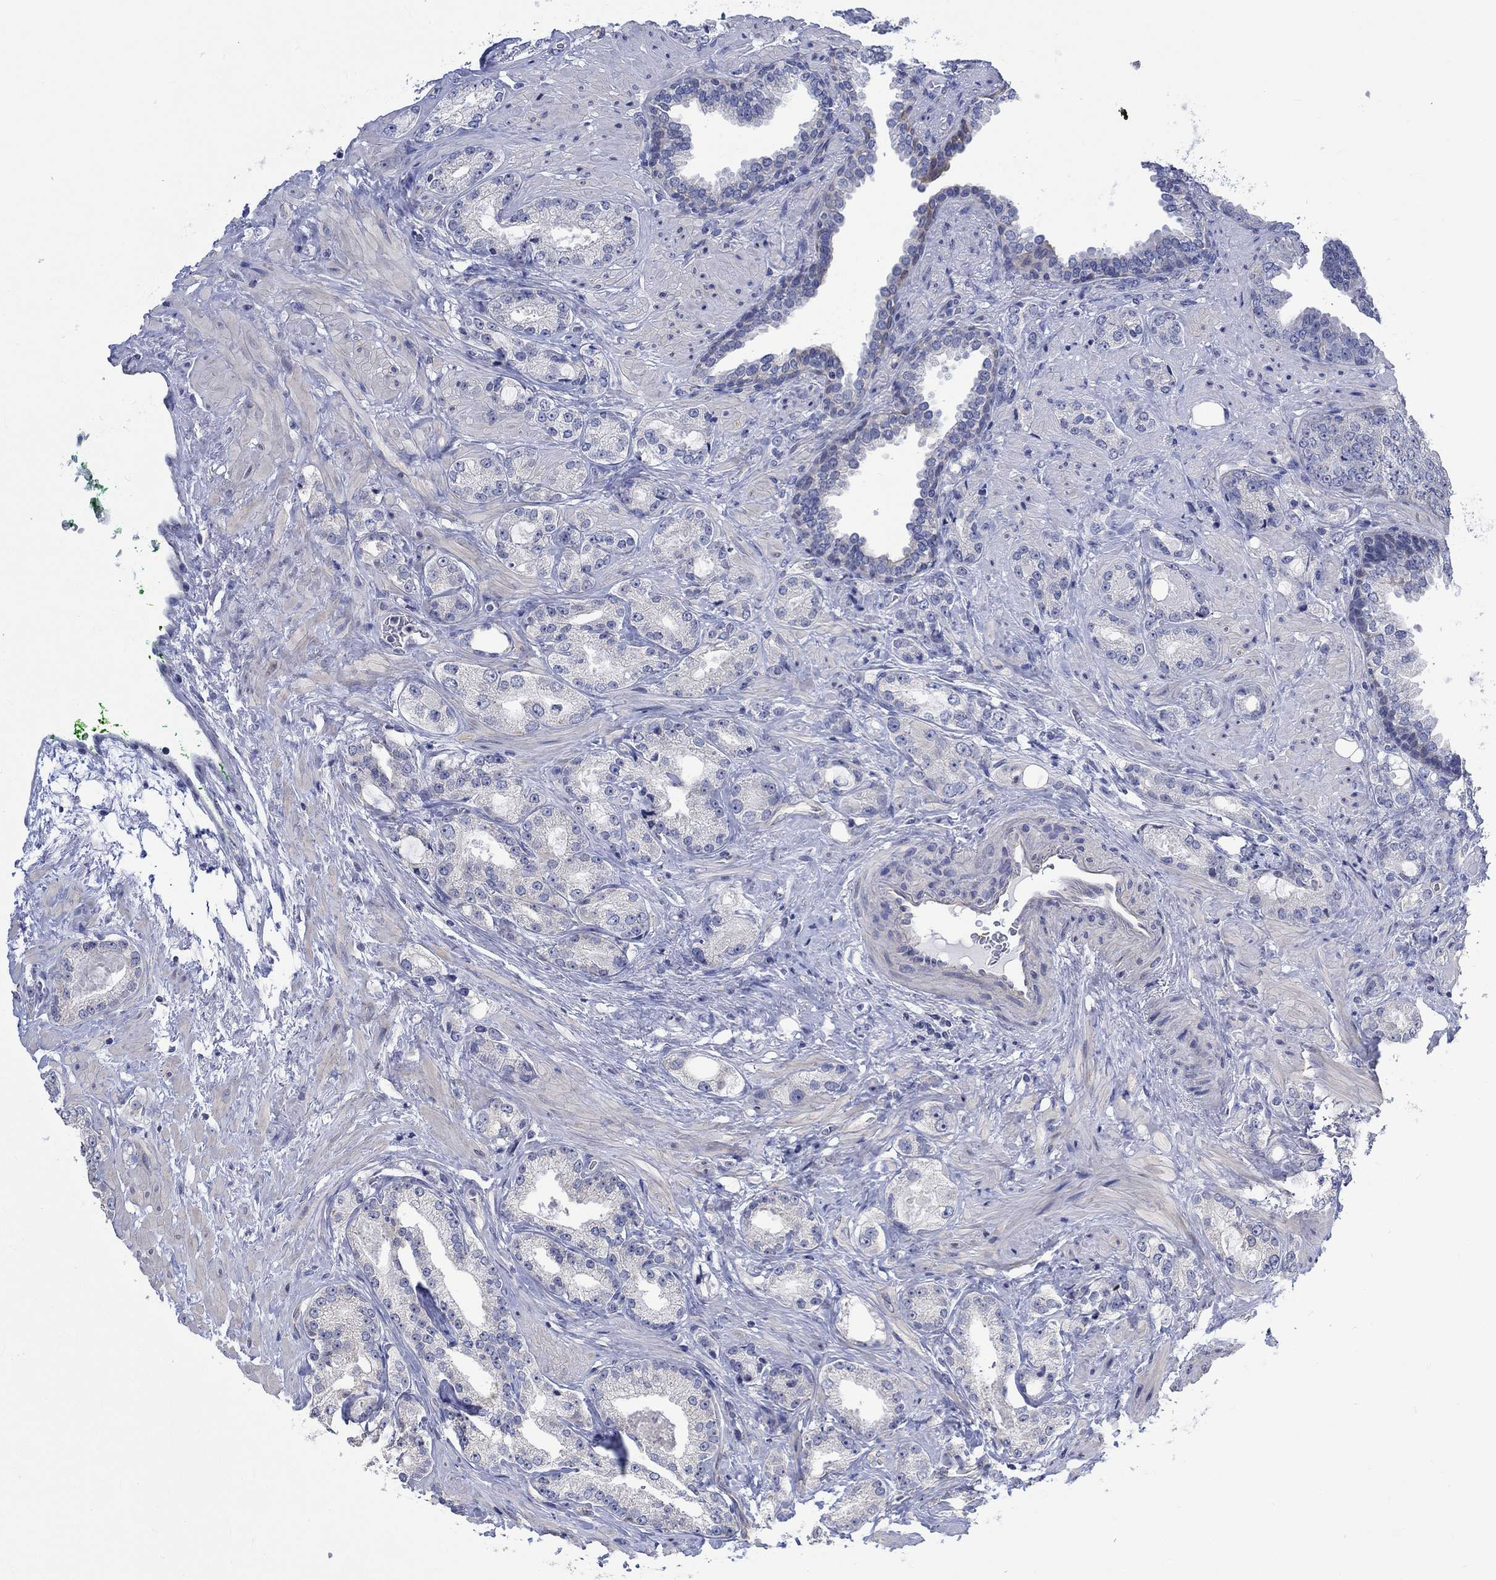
{"staining": {"intensity": "negative", "quantity": "none", "location": "none"}, "tissue": "prostate cancer", "cell_type": "Tumor cells", "image_type": "cancer", "snomed": [{"axis": "morphology", "description": "Adenocarcinoma, Low grade"}, {"axis": "topography", "description": "Prostate"}], "caption": "DAB immunohistochemical staining of prostate cancer reveals no significant expression in tumor cells.", "gene": "AGRP", "patient": {"sex": "male", "age": 68}}